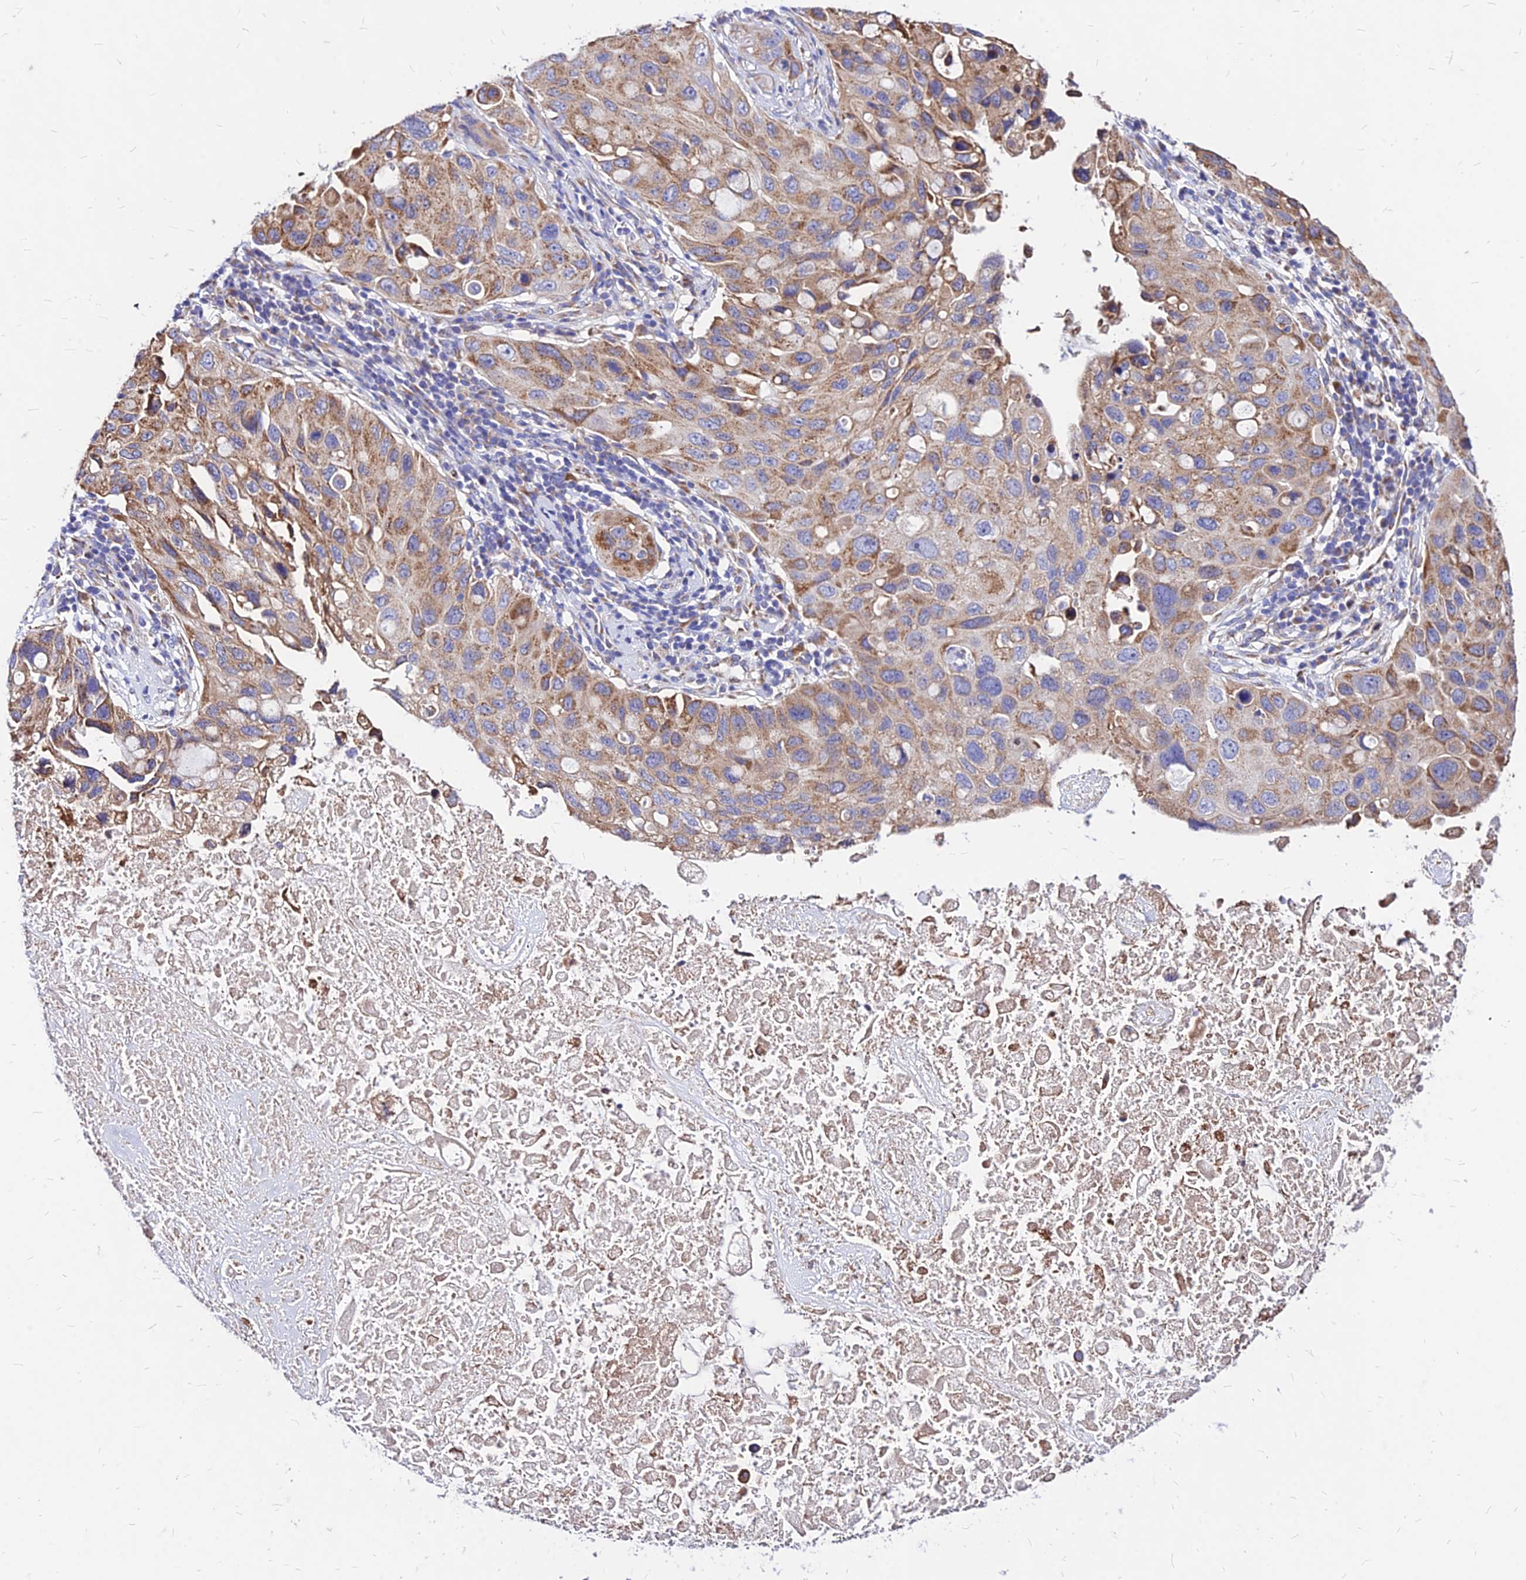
{"staining": {"intensity": "moderate", "quantity": ">75%", "location": "cytoplasmic/membranous"}, "tissue": "lung cancer", "cell_type": "Tumor cells", "image_type": "cancer", "snomed": [{"axis": "morphology", "description": "Squamous cell carcinoma, NOS"}, {"axis": "topography", "description": "Lung"}], "caption": "This micrograph shows immunohistochemistry (IHC) staining of human lung cancer, with medium moderate cytoplasmic/membranous staining in about >75% of tumor cells.", "gene": "MRPL3", "patient": {"sex": "female", "age": 73}}